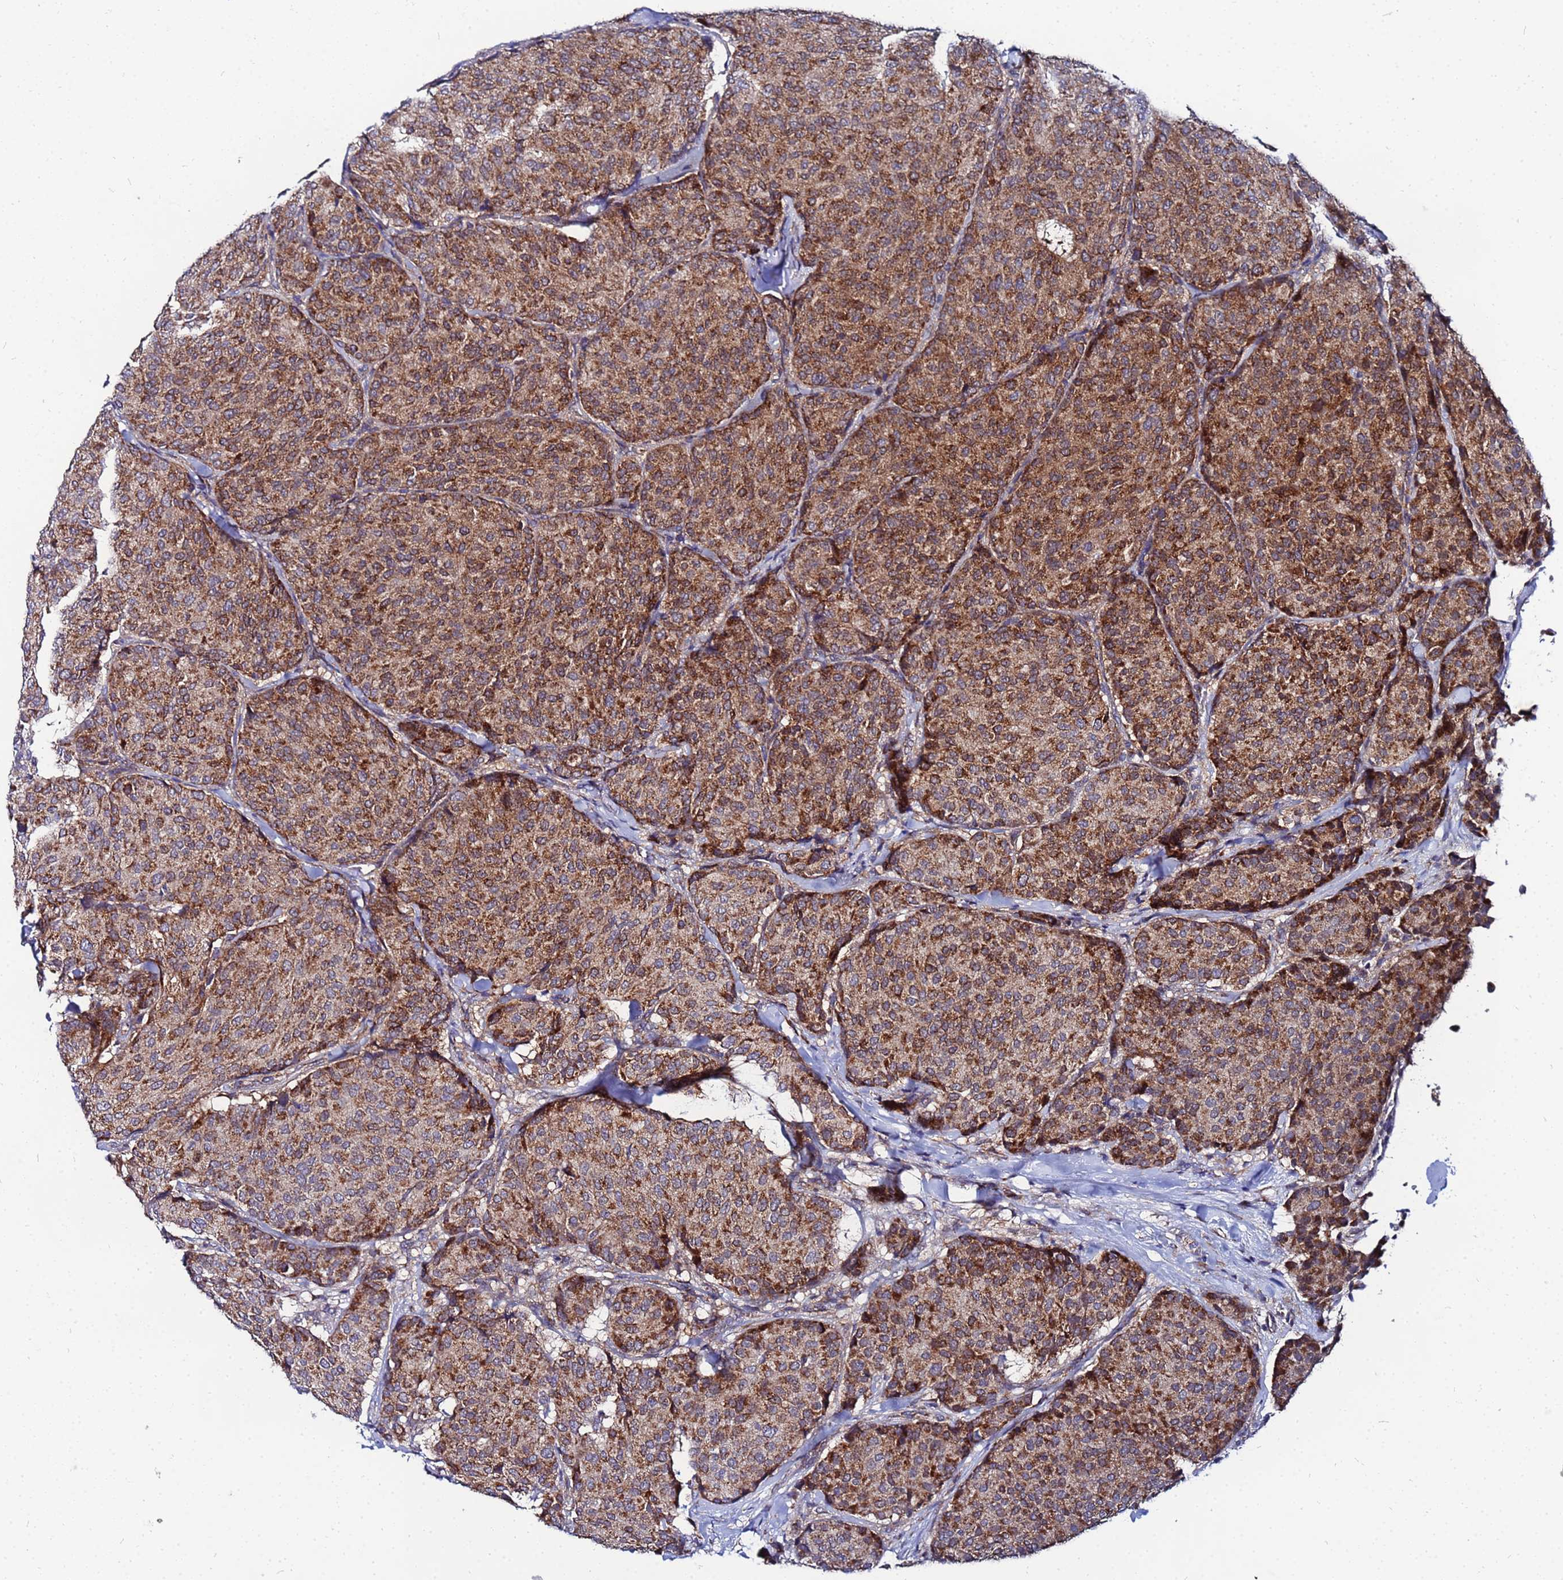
{"staining": {"intensity": "strong", "quantity": ">75%", "location": "cytoplasmic/membranous"}, "tissue": "breast cancer", "cell_type": "Tumor cells", "image_type": "cancer", "snomed": [{"axis": "morphology", "description": "Duct carcinoma"}, {"axis": "topography", "description": "Breast"}], "caption": "An immunohistochemistry micrograph of neoplastic tissue is shown. Protein staining in brown shows strong cytoplasmic/membranous positivity in breast cancer within tumor cells.", "gene": "FAHD2A", "patient": {"sex": "female", "age": 75}}